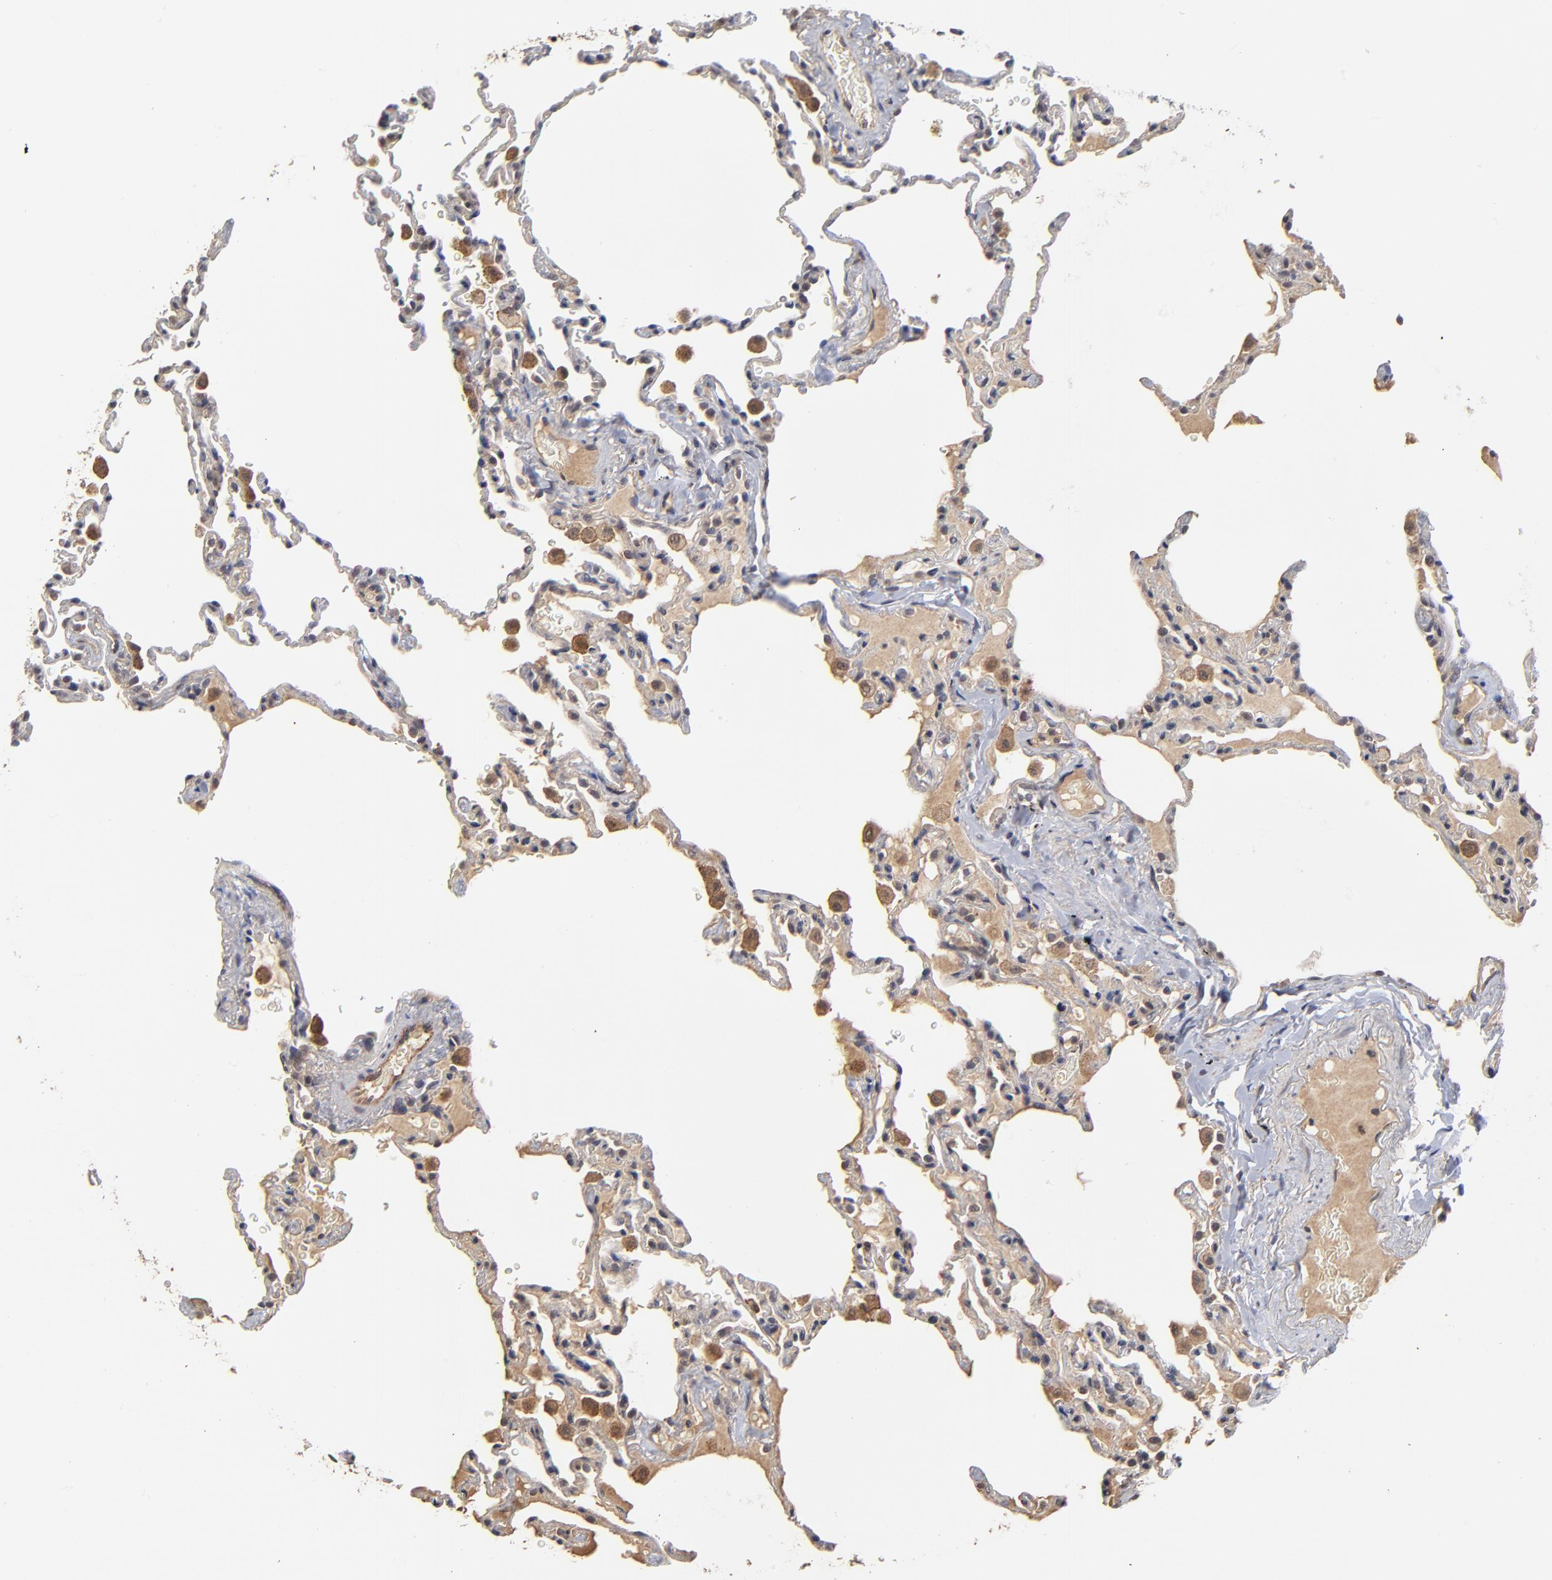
{"staining": {"intensity": "weak", "quantity": "25%-75%", "location": "cytoplasmic/membranous"}, "tissue": "lung", "cell_type": "Alveolar cells", "image_type": "normal", "snomed": [{"axis": "morphology", "description": "Normal tissue, NOS"}, {"axis": "topography", "description": "Lung"}], "caption": "The photomicrograph exhibits staining of normal lung, revealing weak cytoplasmic/membranous protein staining (brown color) within alveolar cells.", "gene": "ASB8", "patient": {"sex": "male", "age": 59}}